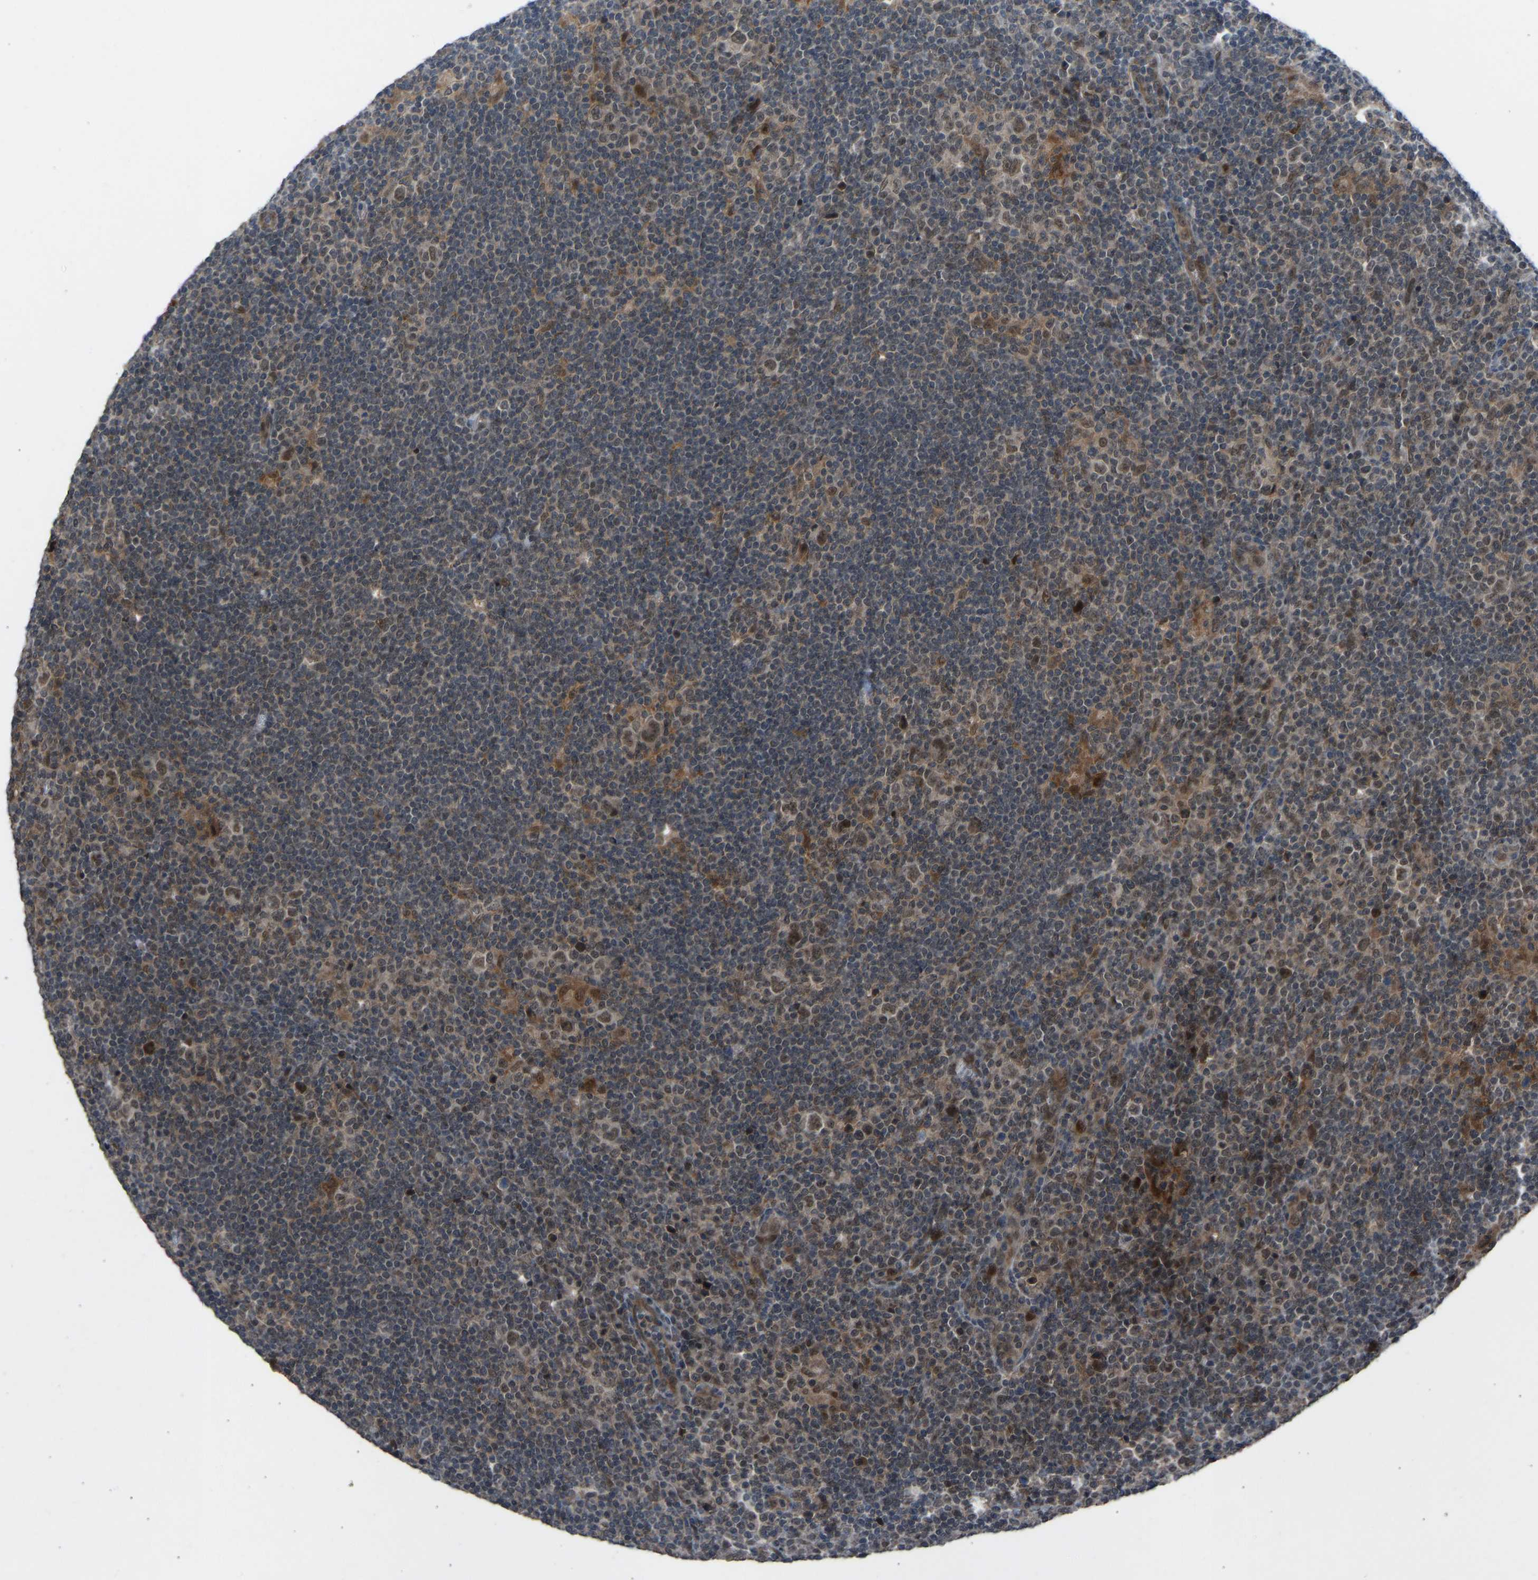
{"staining": {"intensity": "moderate", "quantity": ">75%", "location": "nuclear"}, "tissue": "lymphoma", "cell_type": "Tumor cells", "image_type": "cancer", "snomed": [{"axis": "morphology", "description": "Hodgkin's disease, NOS"}, {"axis": "topography", "description": "Lymph node"}], "caption": "Immunohistochemistry (DAB (3,3'-diaminobenzidine)) staining of human Hodgkin's disease exhibits moderate nuclear protein staining in approximately >75% of tumor cells.", "gene": "SLC43A1", "patient": {"sex": "female", "age": 57}}